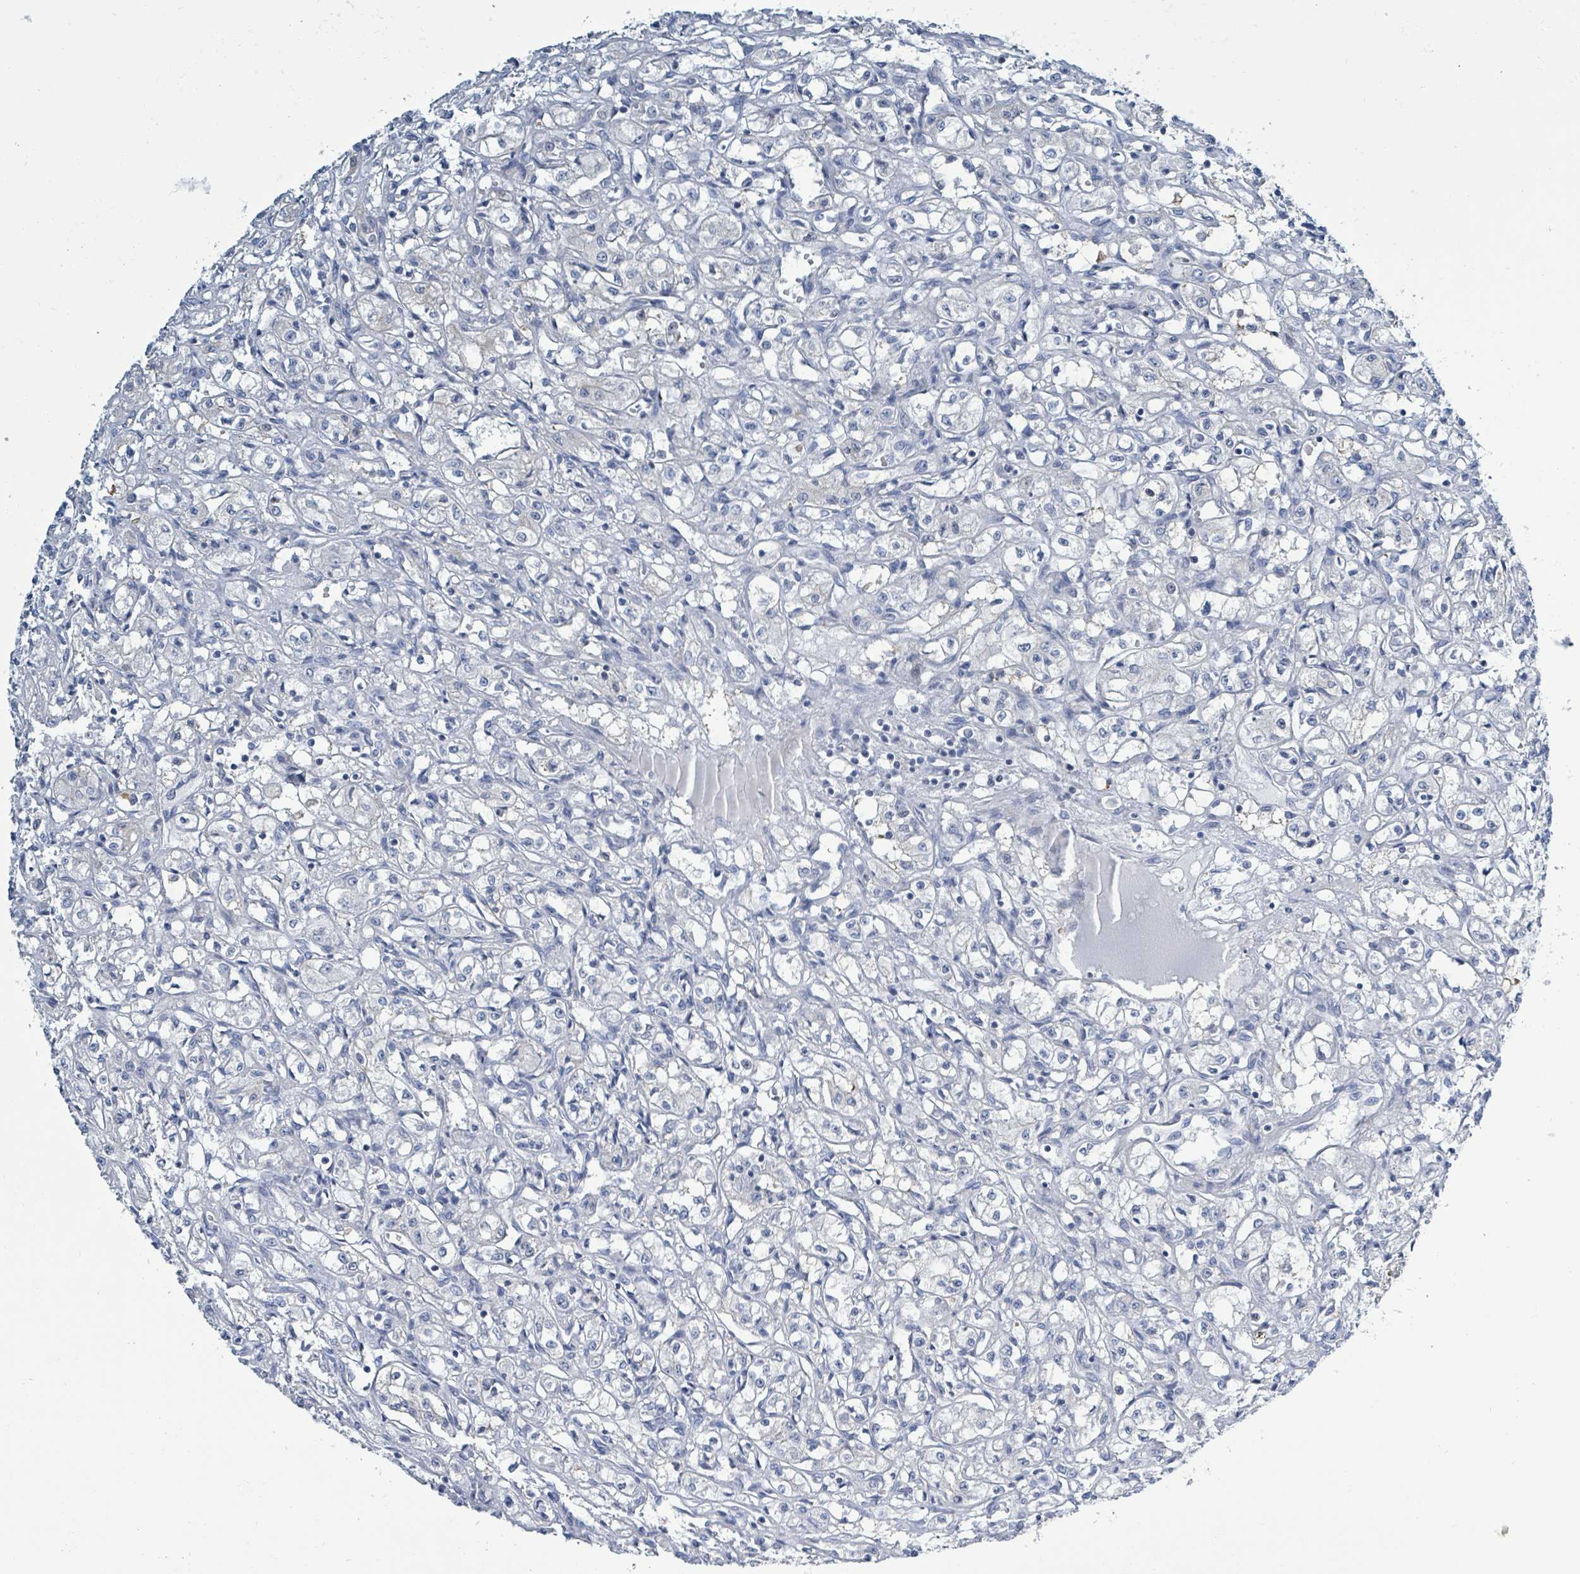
{"staining": {"intensity": "negative", "quantity": "none", "location": "none"}, "tissue": "renal cancer", "cell_type": "Tumor cells", "image_type": "cancer", "snomed": [{"axis": "morphology", "description": "Adenocarcinoma, NOS"}, {"axis": "topography", "description": "Kidney"}], "caption": "Immunohistochemical staining of renal cancer shows no significant staining in tumor cells. Nuclei are stained in blue.", "gene": "DGKZ", "patient": {"sex": "male", "age": 56}}